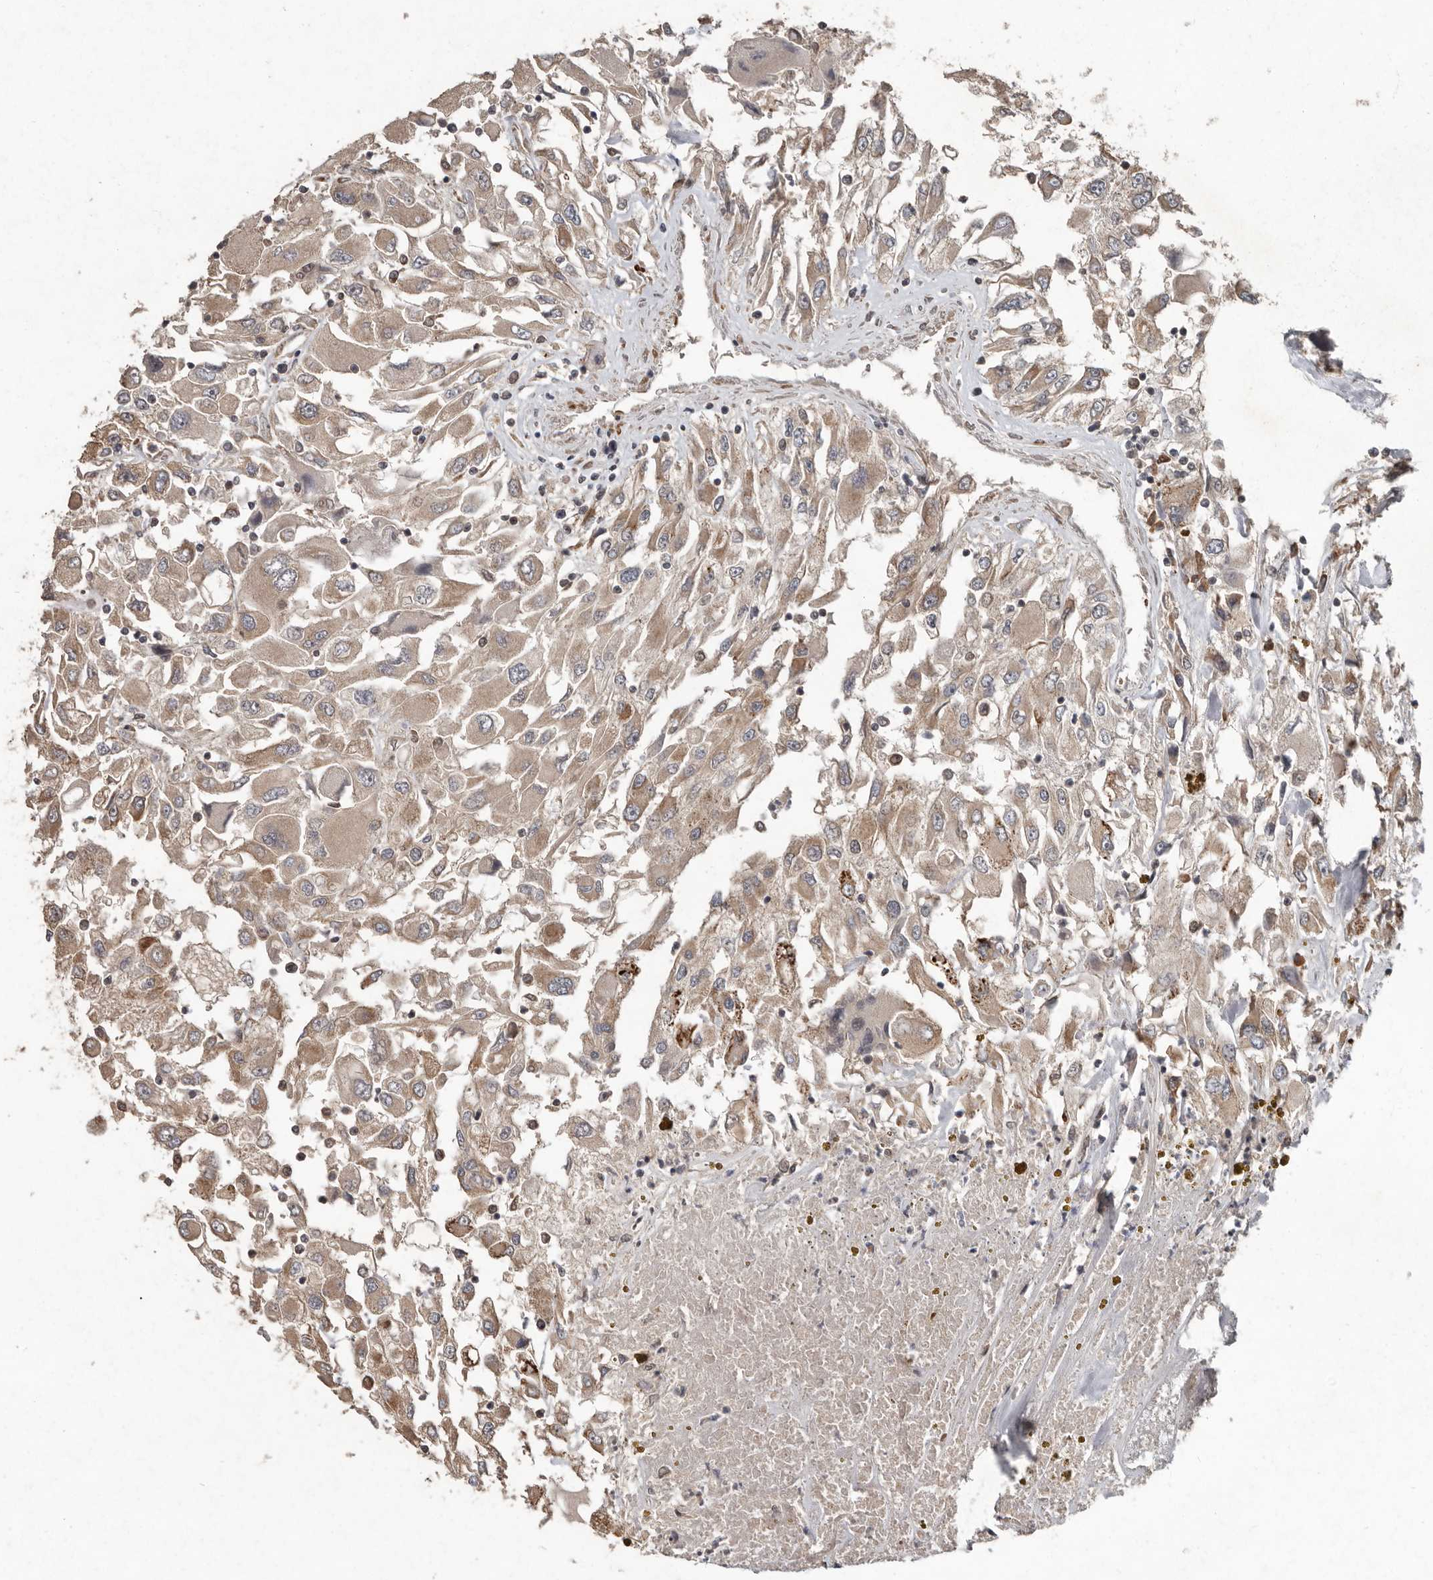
{"staining": {"intensity": "weak", "quantity": ">75%", "location": "cytoplasmic/membranous"}, "tissue": "renal cancer", "cell_type": "Tumor cells", "image_type": "cancer", "snomed": [{"axis": "morphology", "description": "Adenocarcinoma, NOS"}, {"axis": "topography", "description": "Kidney"}], "caption": "Renal adenocarcinoma stained for a protein (brown) exhibits weak cytoplasmic/membranous positive expression in approximately >75% of tumor cells.", "gene": "LRGUK", "patient": {"sex": "female", "age": 52}}